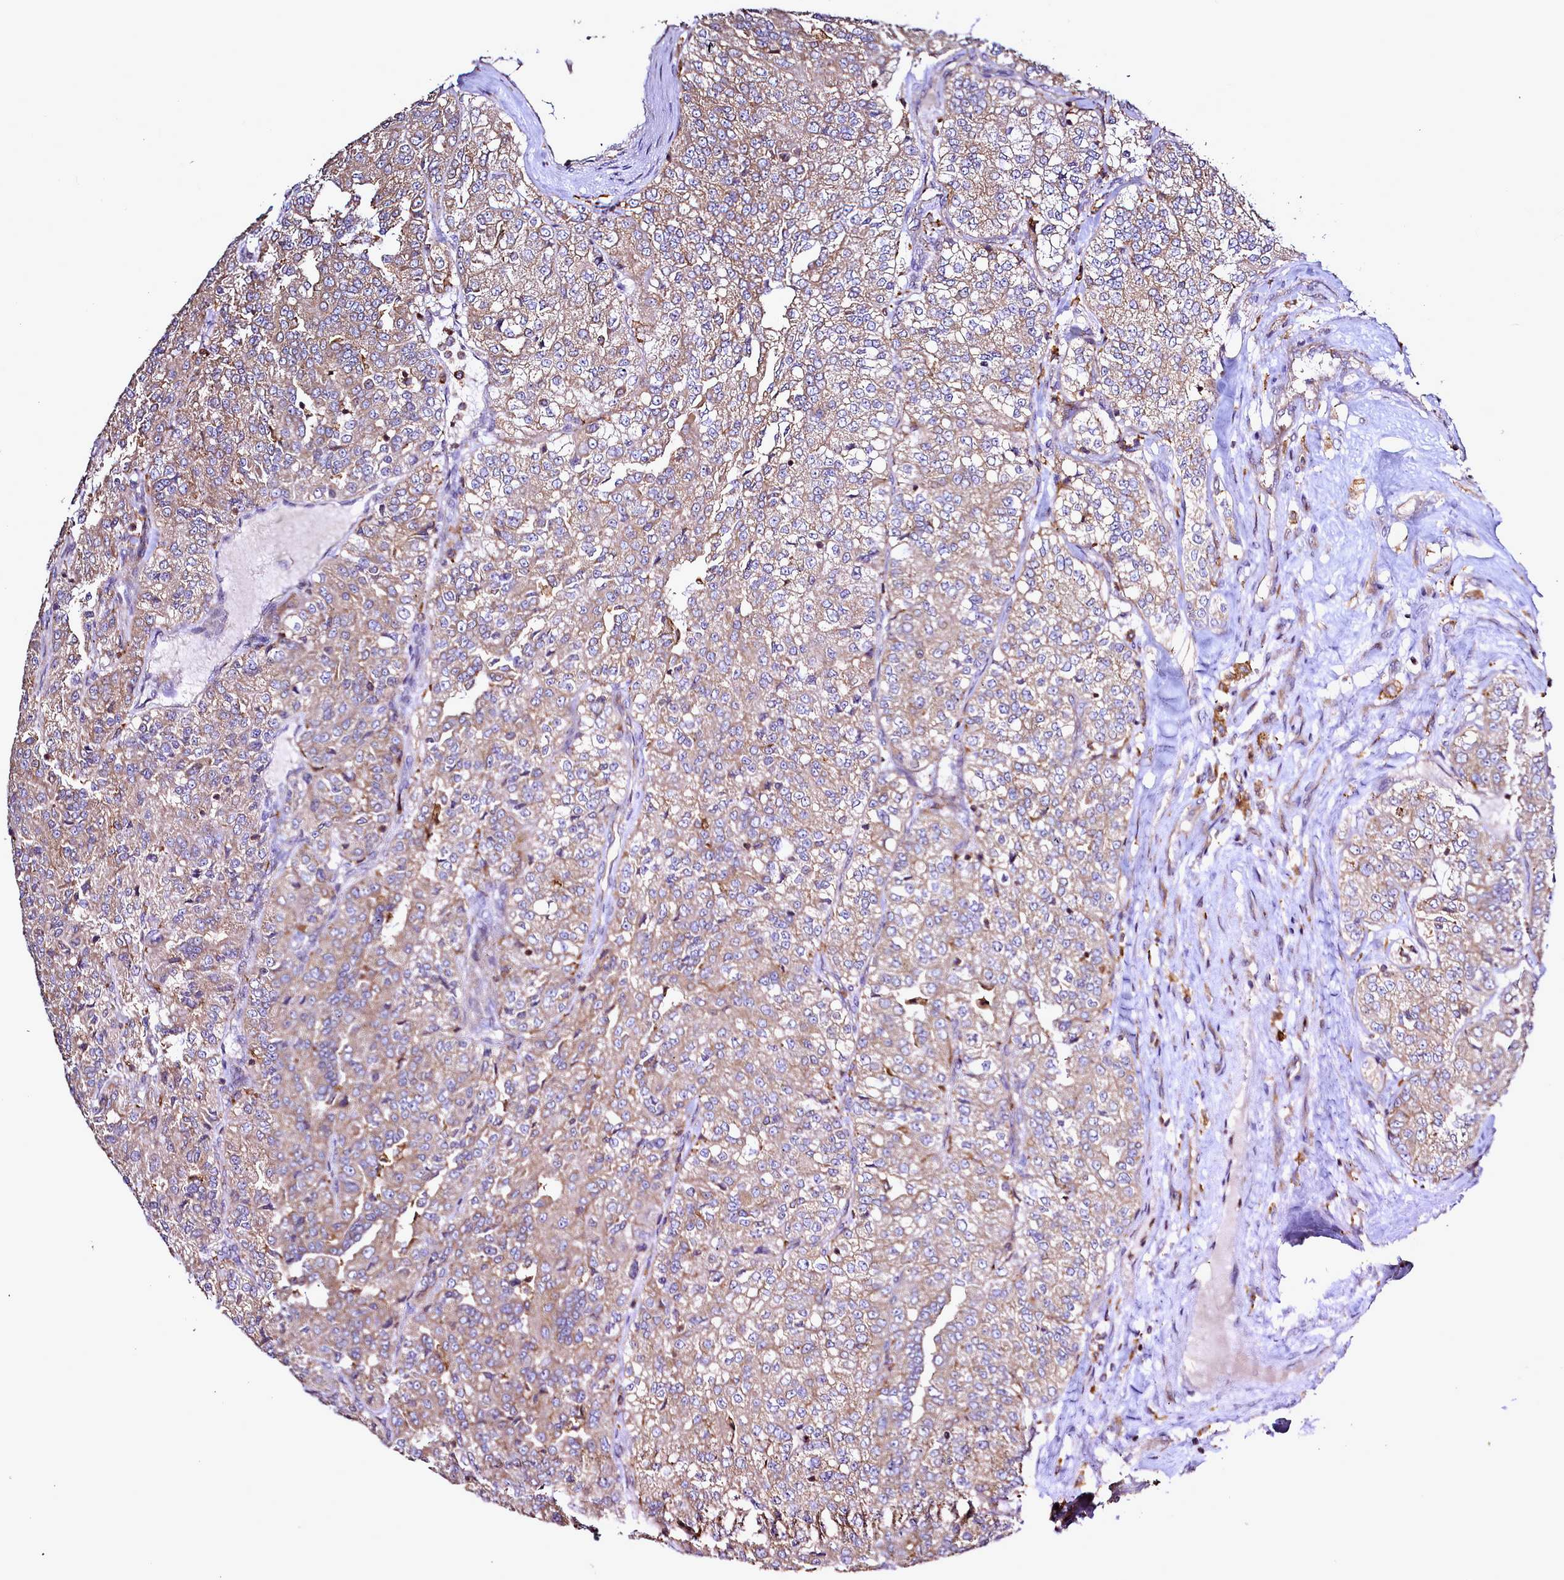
{"staining": {"intensity": "moderate", "quantity": ">75%", "location": "cytoplasmic/membranous"}, "tissue": "renal cancer", "cell_type": "Tumor cells", "image_type": "cancer", "snomed": [{"axis": "morphology", "description": "Adenocarcinoma, NOS"}, {"axis": "topography", "description": "Kidney"}], "caption": "Renal adenocarcinoma was stained to show a protein in brown. There is medium levels of moderate cytoplasmic/membranous expression in about >75% of tumor cells.", "gene": "NCKAP1L", "patient": {"sex": "female", "age": 63}}